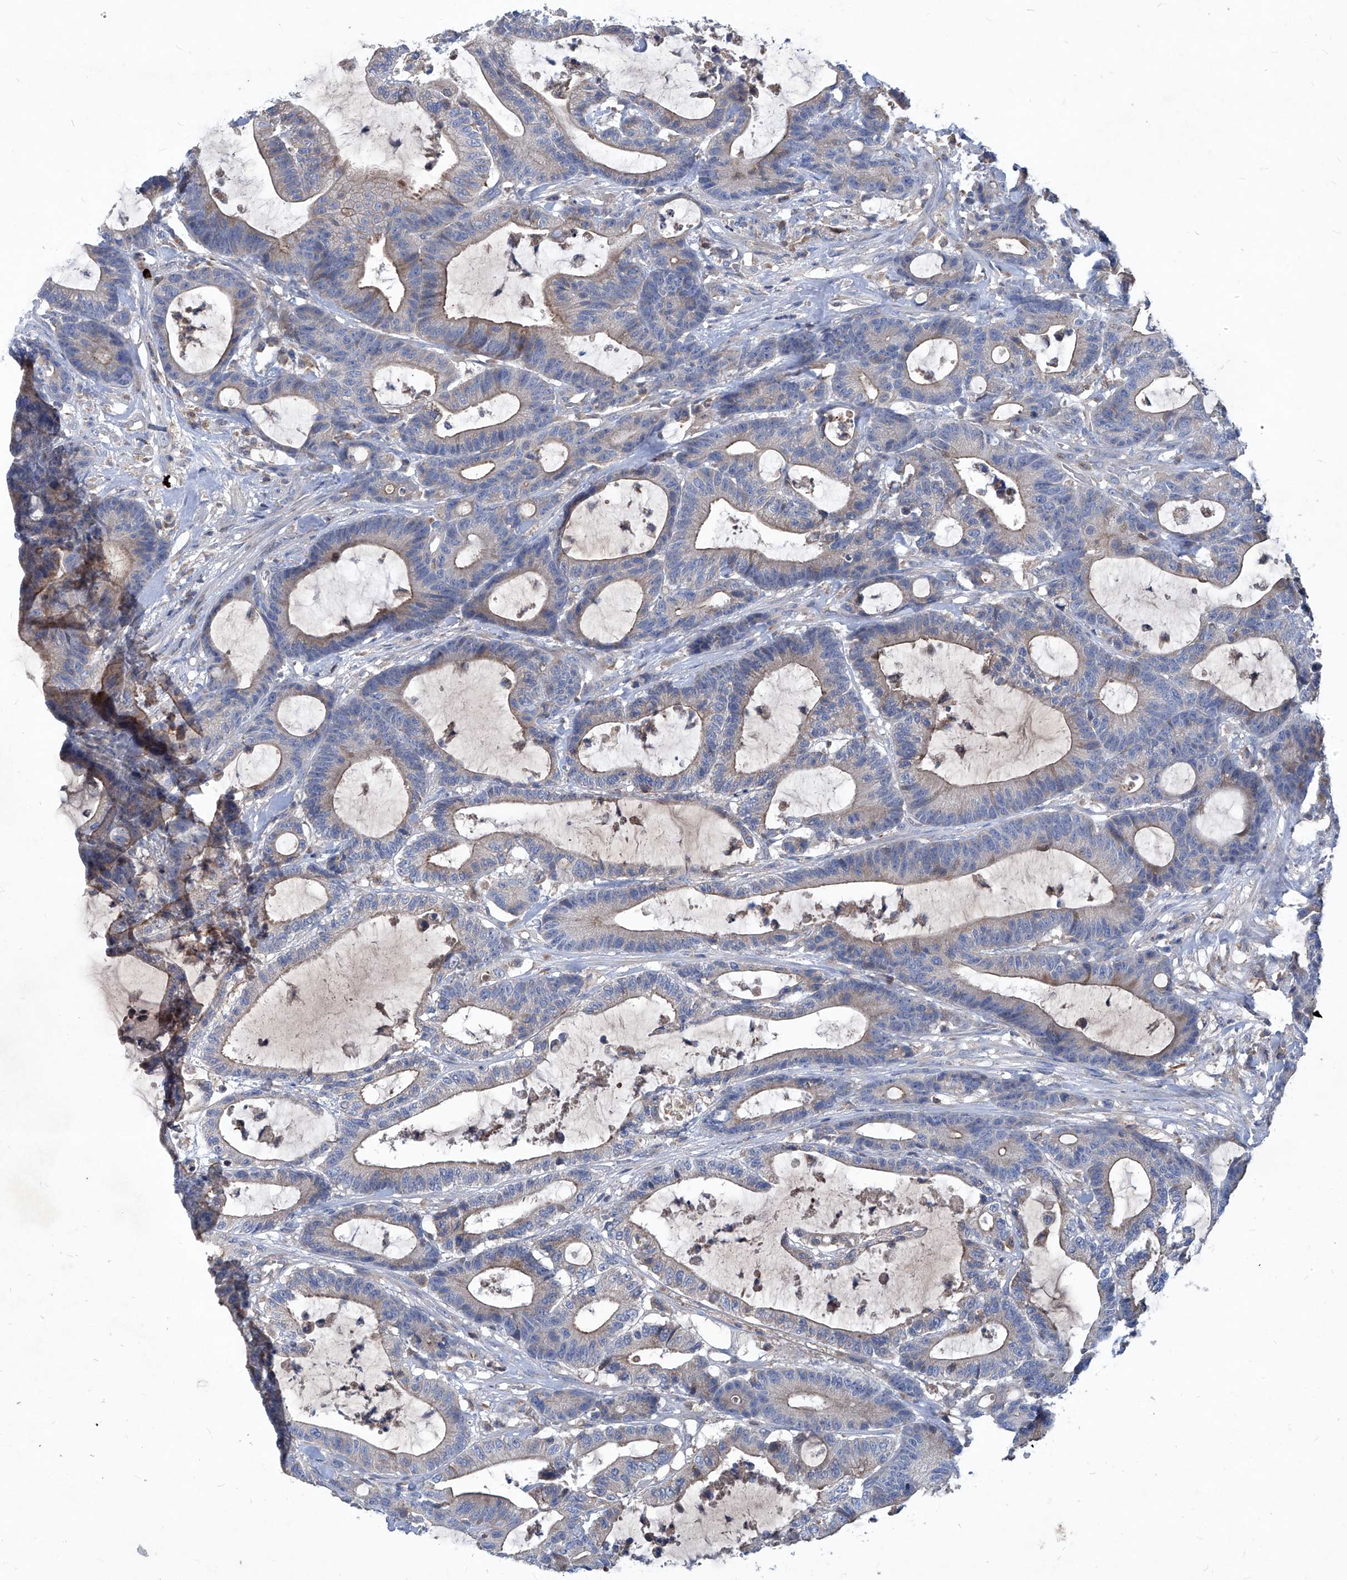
{"staining": {"intensity": "weak", "quantity": "<25%", "location": "cytoplasmic/membranous"}, "tissue": "colorectal cancer", "cell_type": "Tumor cells", "image_type": "cancer", "snomed": [{"axis": "morphology", "description": "Adenocarcinoma, NOS"}, {"axis": "topography", "description": "Colon"}], "caption": "Tumor cells are negative for protein expression in human adenocarcinoma (colorectal). The staining is performed using DAB brown chromogen with nuclei counter-stained in using hematoxylin.", "gene": "EPHA8", "patient": {"sex": "female", "age": 84}}